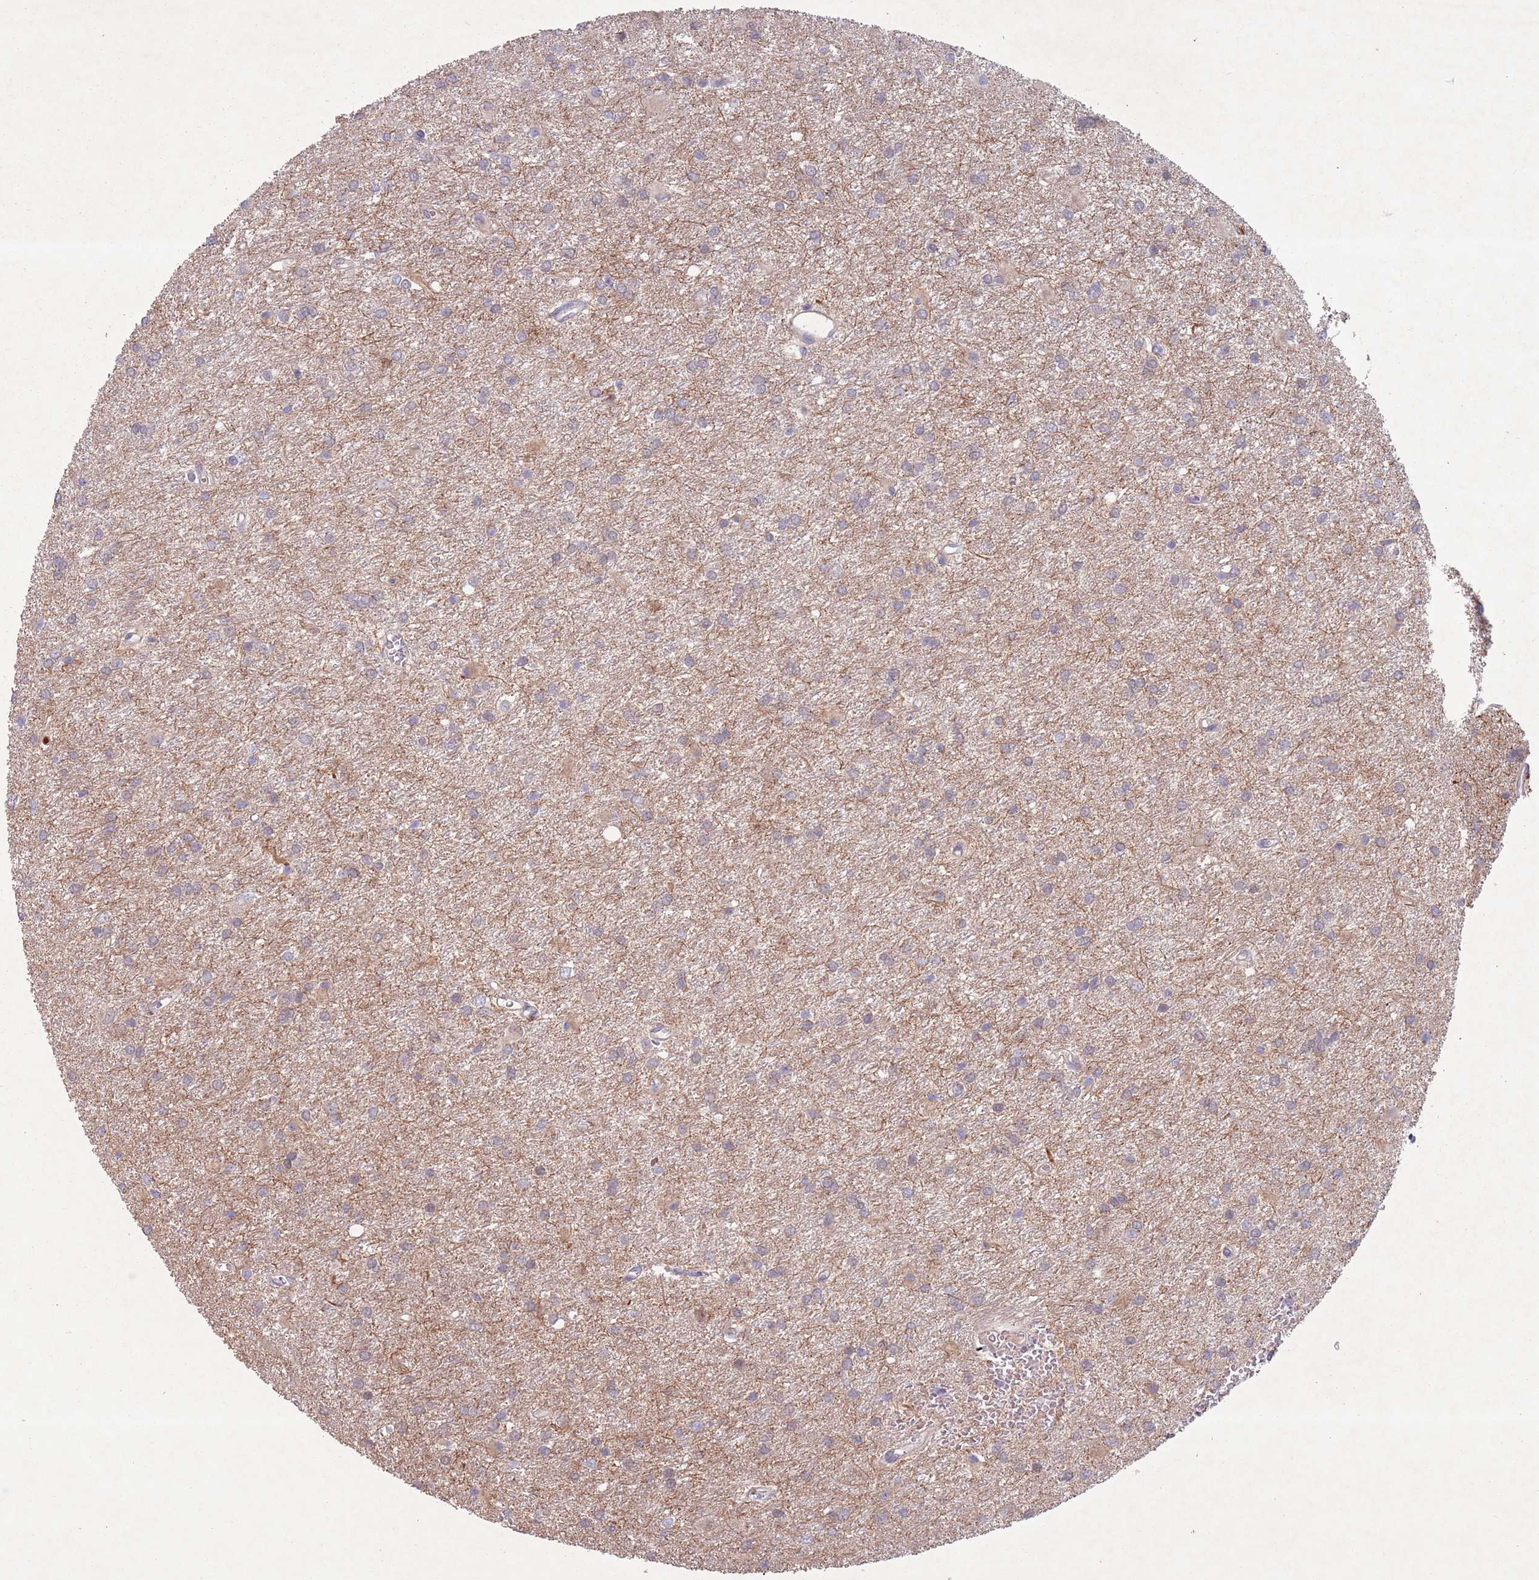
{"staining": {"intensity": "weak", "quantity": ">75%", "location": "cytoplasmic/membranous"}, "tissue": "glioma", "cell_type": "Tumor cells", "image_type": "cancer", "snomed": [{"axis": "morphology", "description": "Glioma, malignant, High grade"}, {"axis": "topography", "description": "Brain"}], "caption": "Immunohistochemistry (IHC) of glioma exhibits low levels of weak cytoplasmic/membranous staining in about >75% of tumor cells. The staining was performed using DAB (3,3'-diaminobenzidine), with brown indicating positive protein expression. Nuclei are stained blue with hematoxylin.", "gene": "TYW1", "patient": {"sex": "female", "age": 50}}